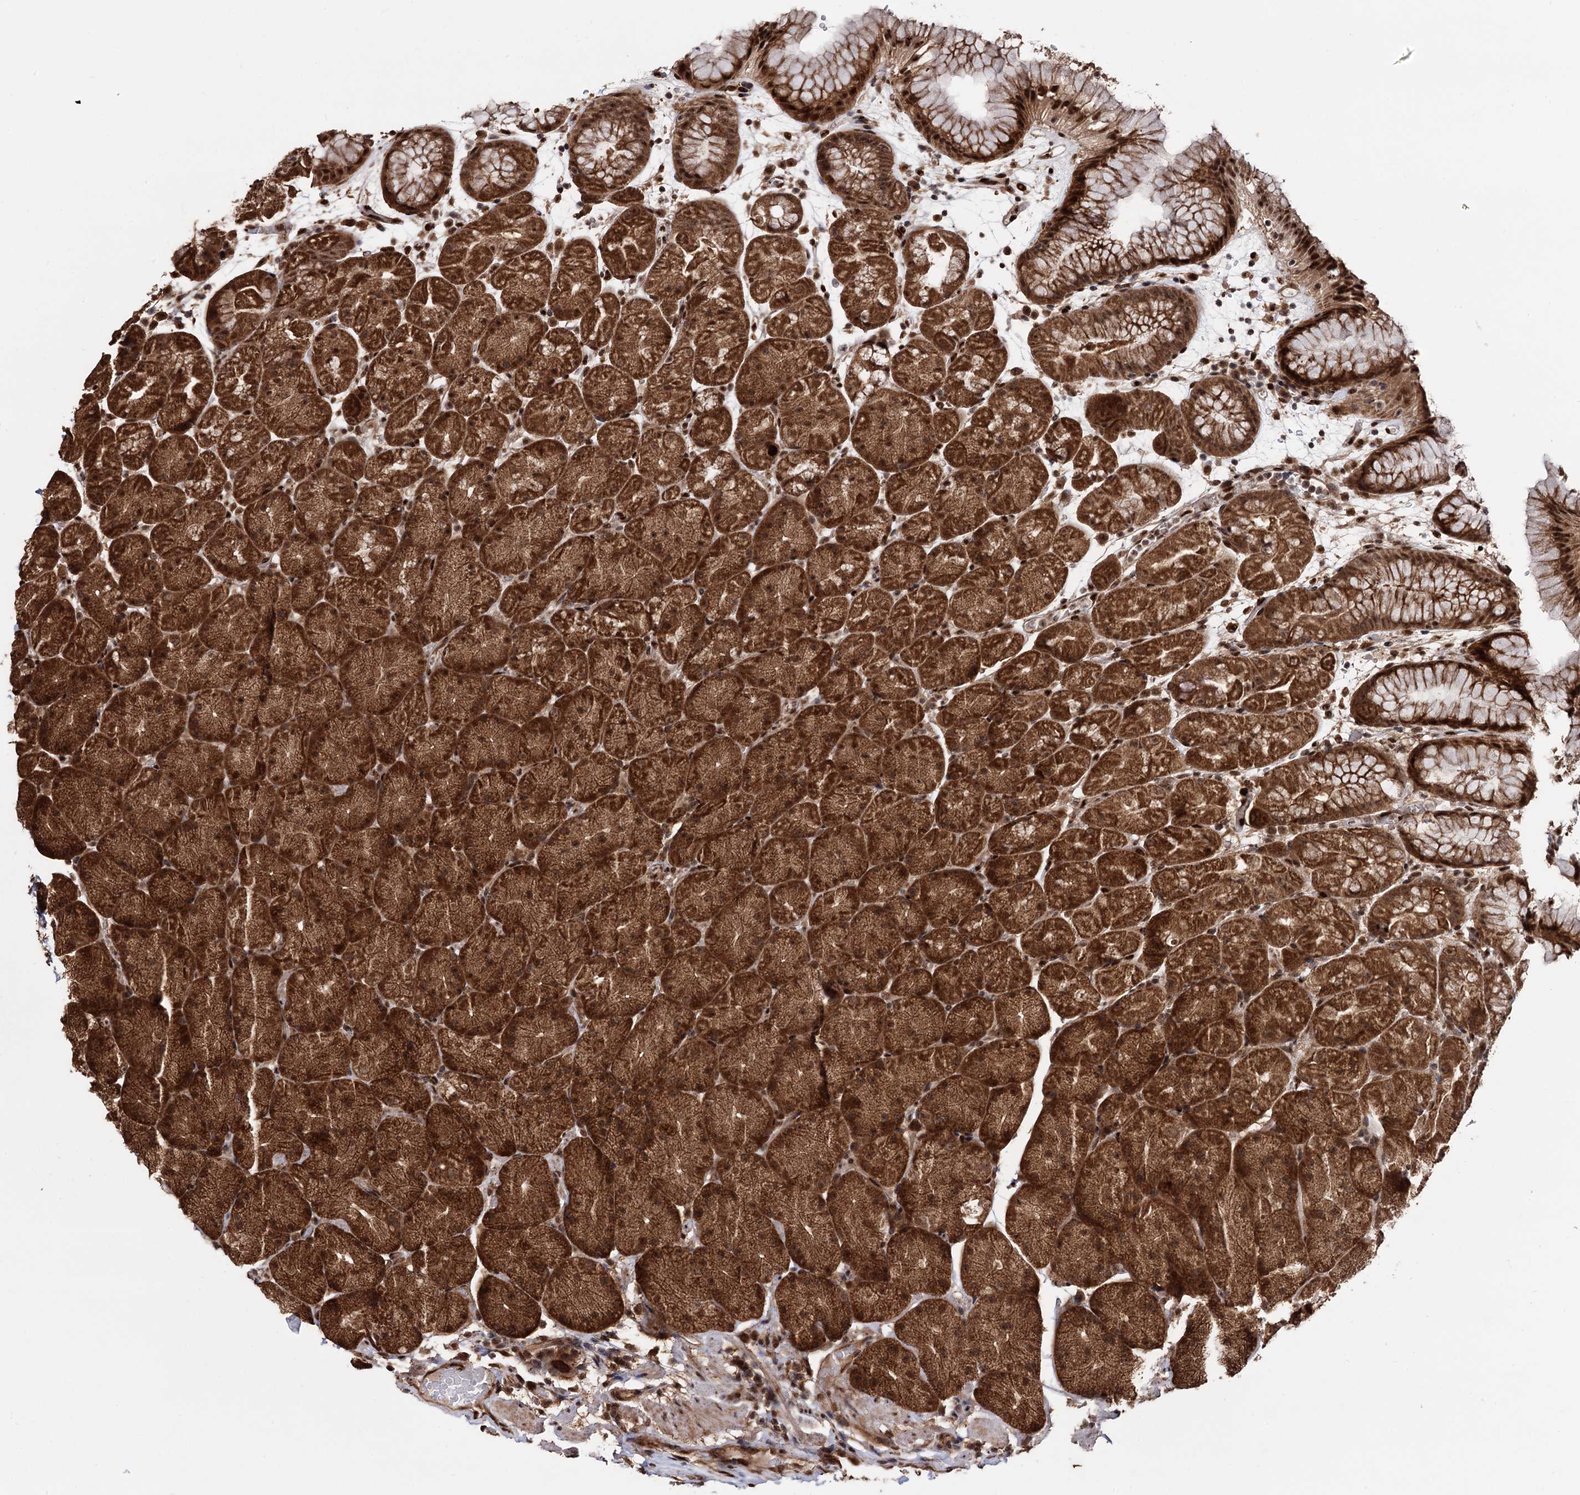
{"staining": {"intensity": "strong", "quantity": ">75%", "location": "cytoplasmic/membranous,nuclear"}, "tissue": "stomach", "cell_type": "Glandular cells", "image_type": "normal", "snomed": [{"axis": "morphology", "description": "Normal tissue, NOS"}, {"axis": "topography", "description": "Stomach, upper"}, {"axis": "topography", "description": "Stomach, lower"}], "caption": "A brown stain highlights strong cytoplasmic/membranous,nuclear expression of a protein in glandular cells of unremarkable human stomach.", "gene": "PIGB", "patient": {"sex": "male", "age": 67}}